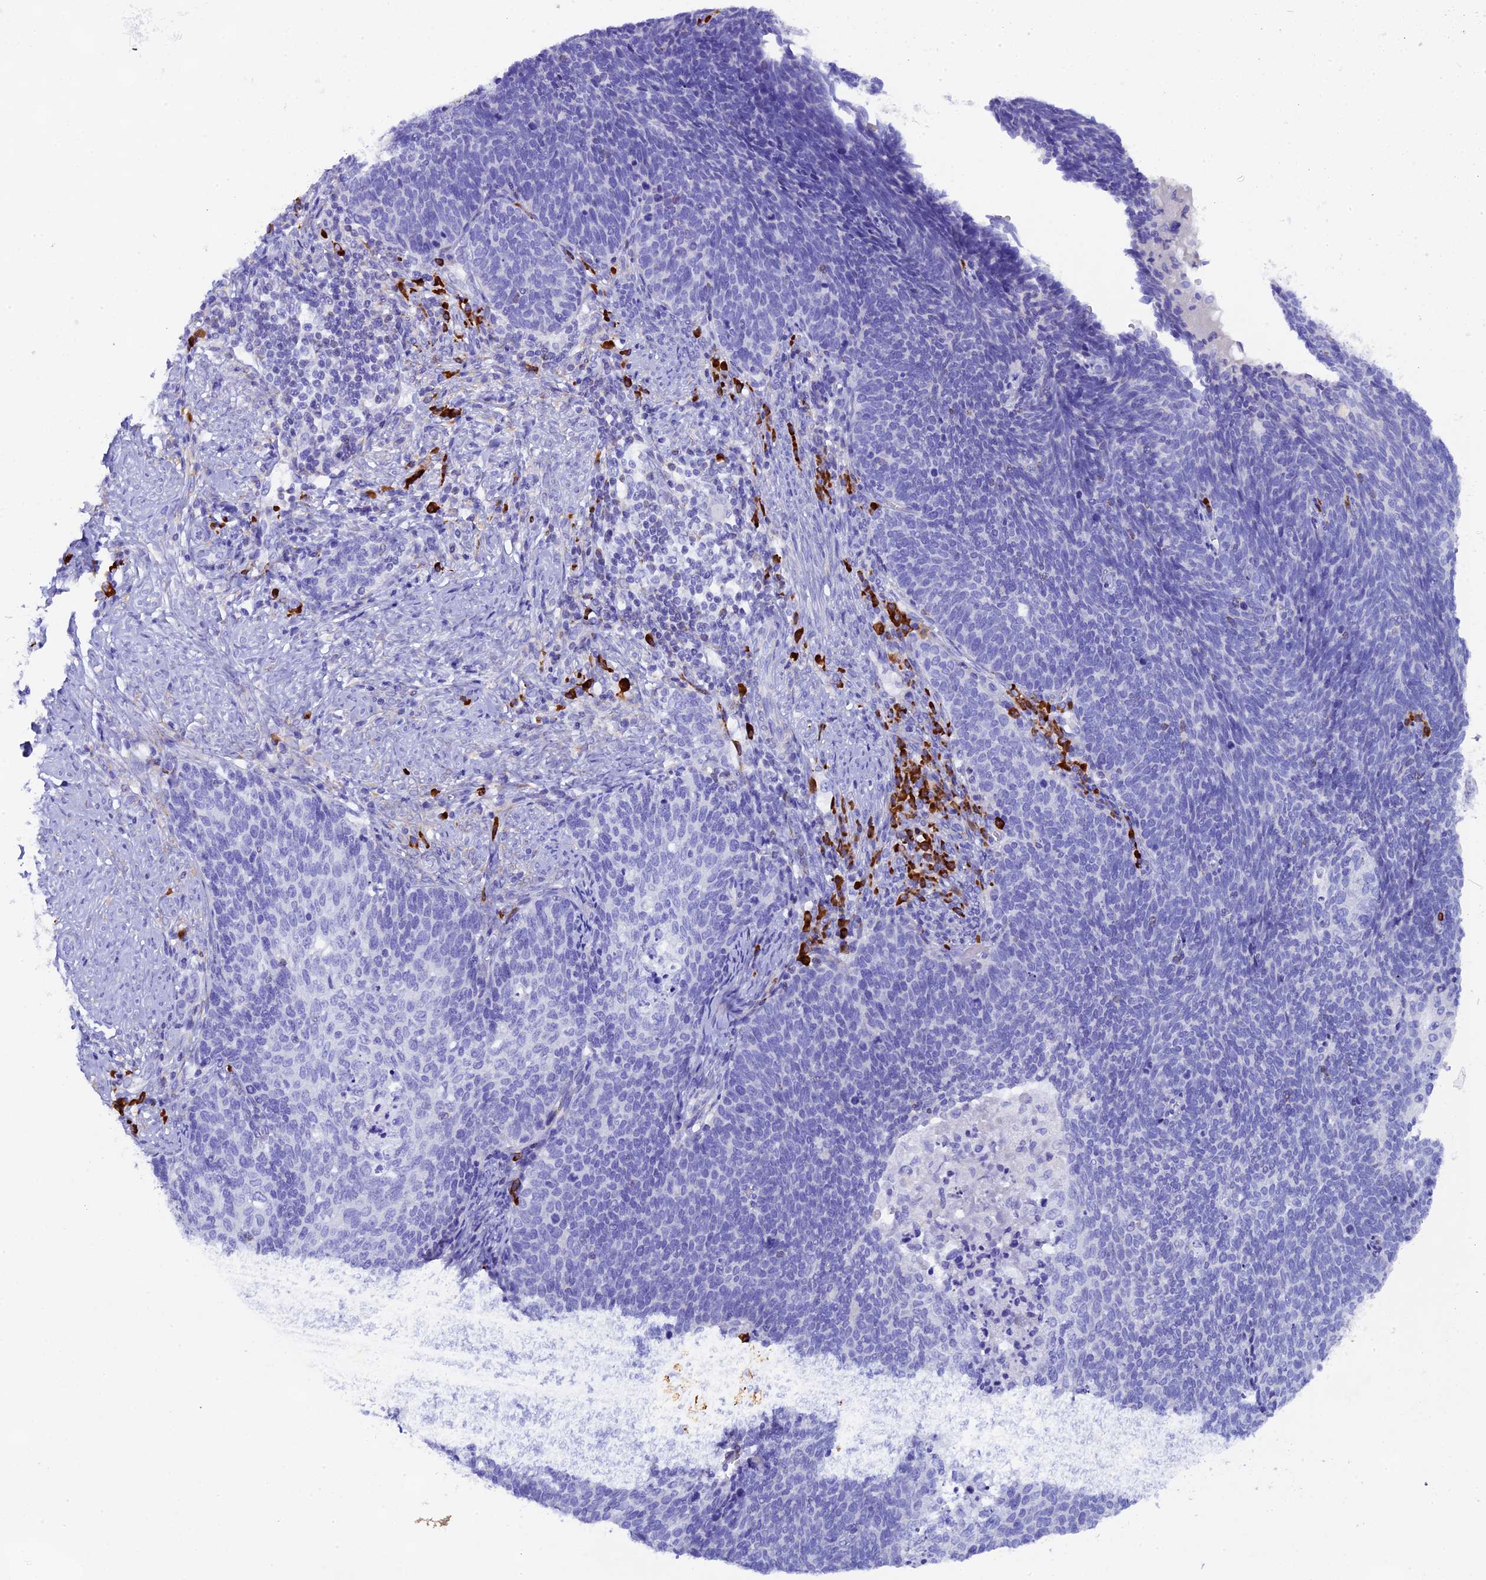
{"staining": {"intensity": "negative", "quantity": "none", "location": "none"}, "tissue": "cervical cancer", "cell_type": "Tumor cells", "image_type": "cancer", "snomed": [{"axis": "morphology", "description": "Squamous cell carcinoma, NOS"}, {"axis": "topography", "description": "Cervix"}], "caption": "Micrograph shows no significant protein positivity in tumor cells of cervical squamous cell carcinoma. Brightfield microscopy of IHC stained with DAB (brown) and hematoxylin (blue), captured at high magnification.", "gene": "FKBP11", "patient": {"sex": "female", "age": 39}}